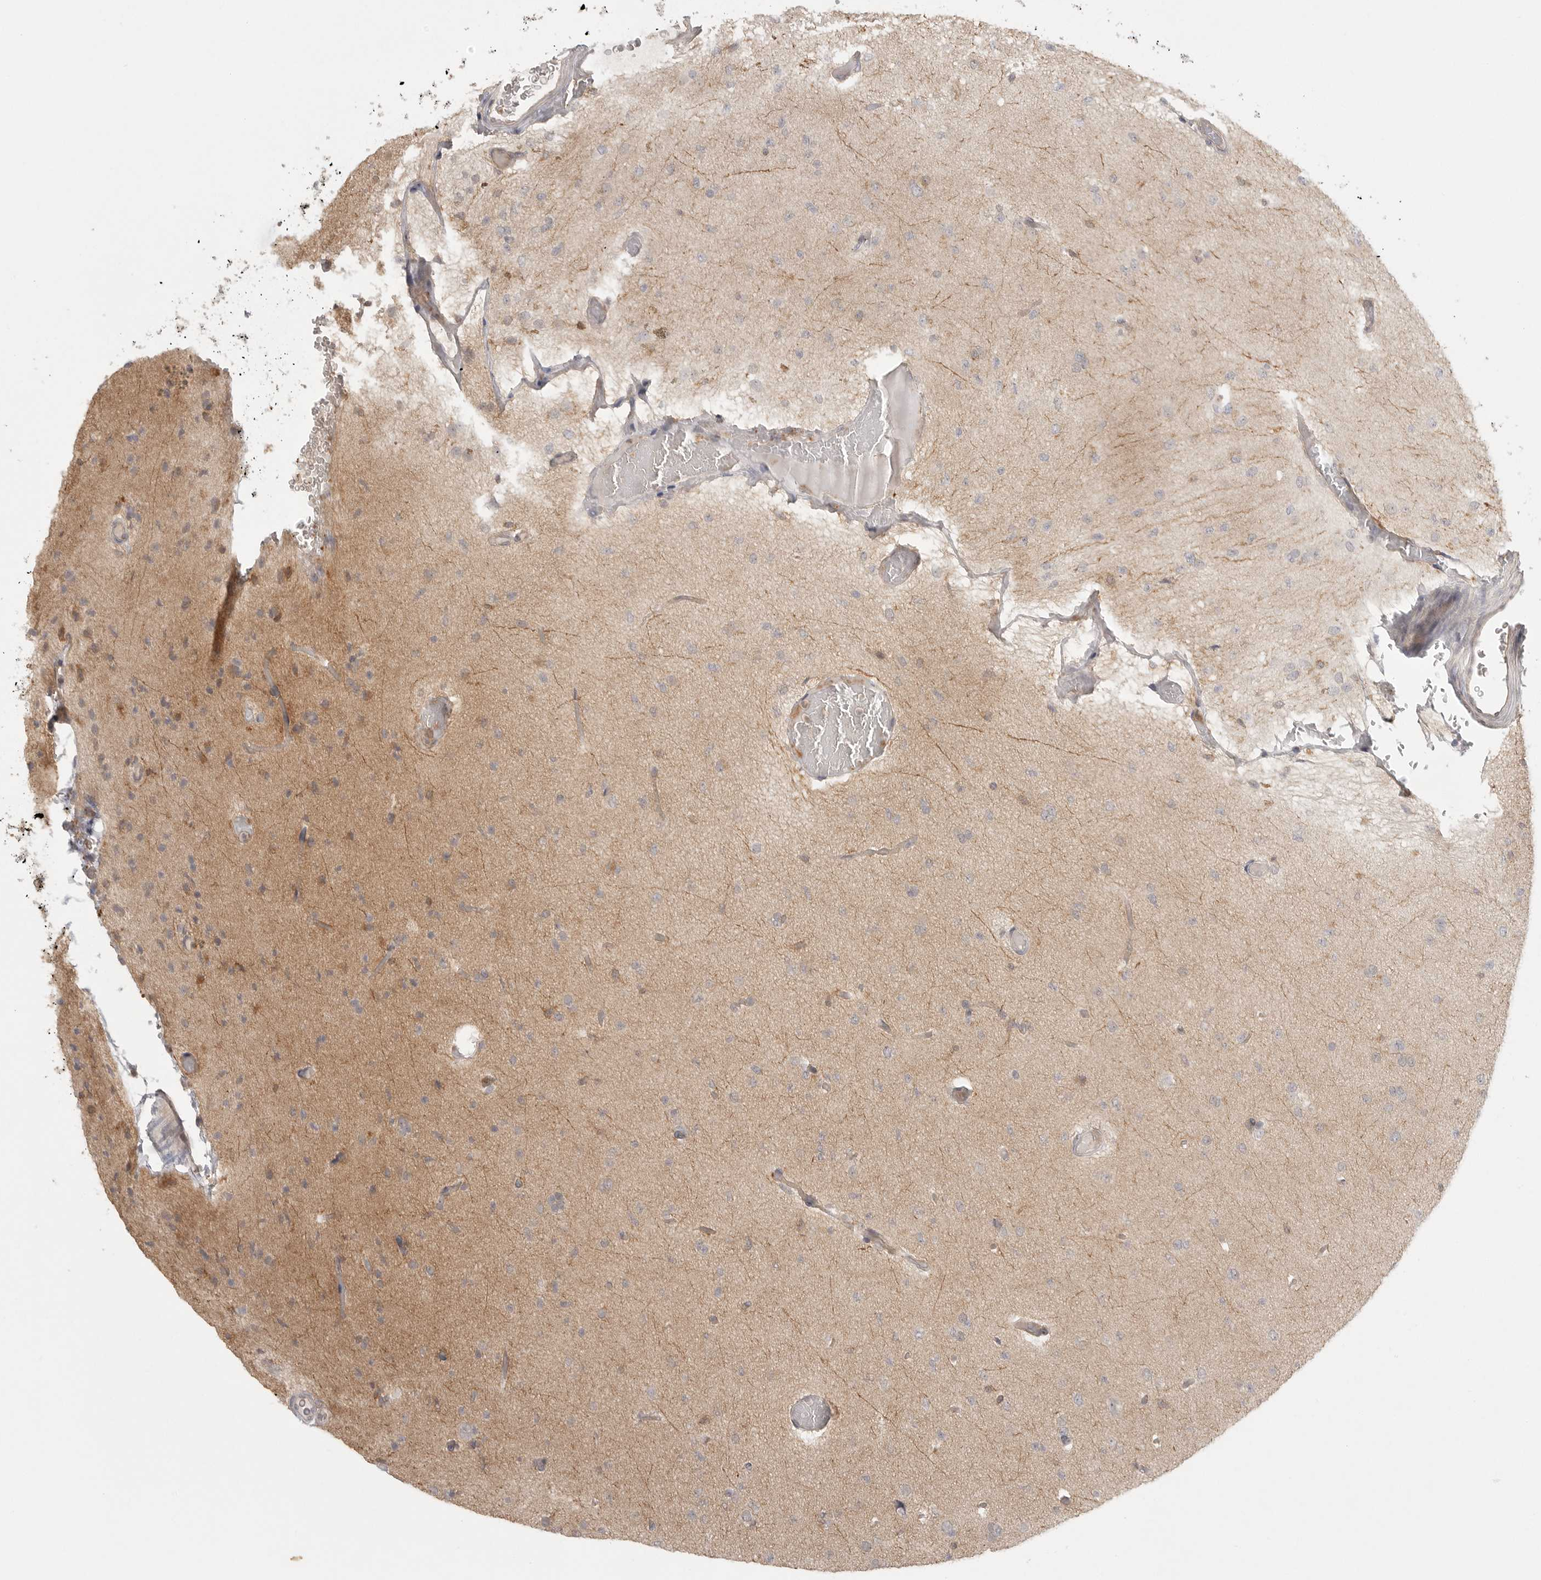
{"staining": {"intensity": "weak", "quantity": ">75%", "location": "cytoplasmic/membranous"}, "tissue": "glioma", "cell_type": "Tumor cells", "image_type": "cancer", "snomed": [{"axis": "morphology", "description": "Glioma, malignant, Low grade"}, {"axis": "topography", "description": "Brain"}], "caption": "Immunohistochemistry (IHC) micrograph of human malignant glioma (low-grade) stained for a protein (brown), which exhibits low levels of weak cytoplasmic/membranous staining in approximately >75% of tumor cells.", "gene": "DBNL", "patient": {"sex": "female", "age": 22}}